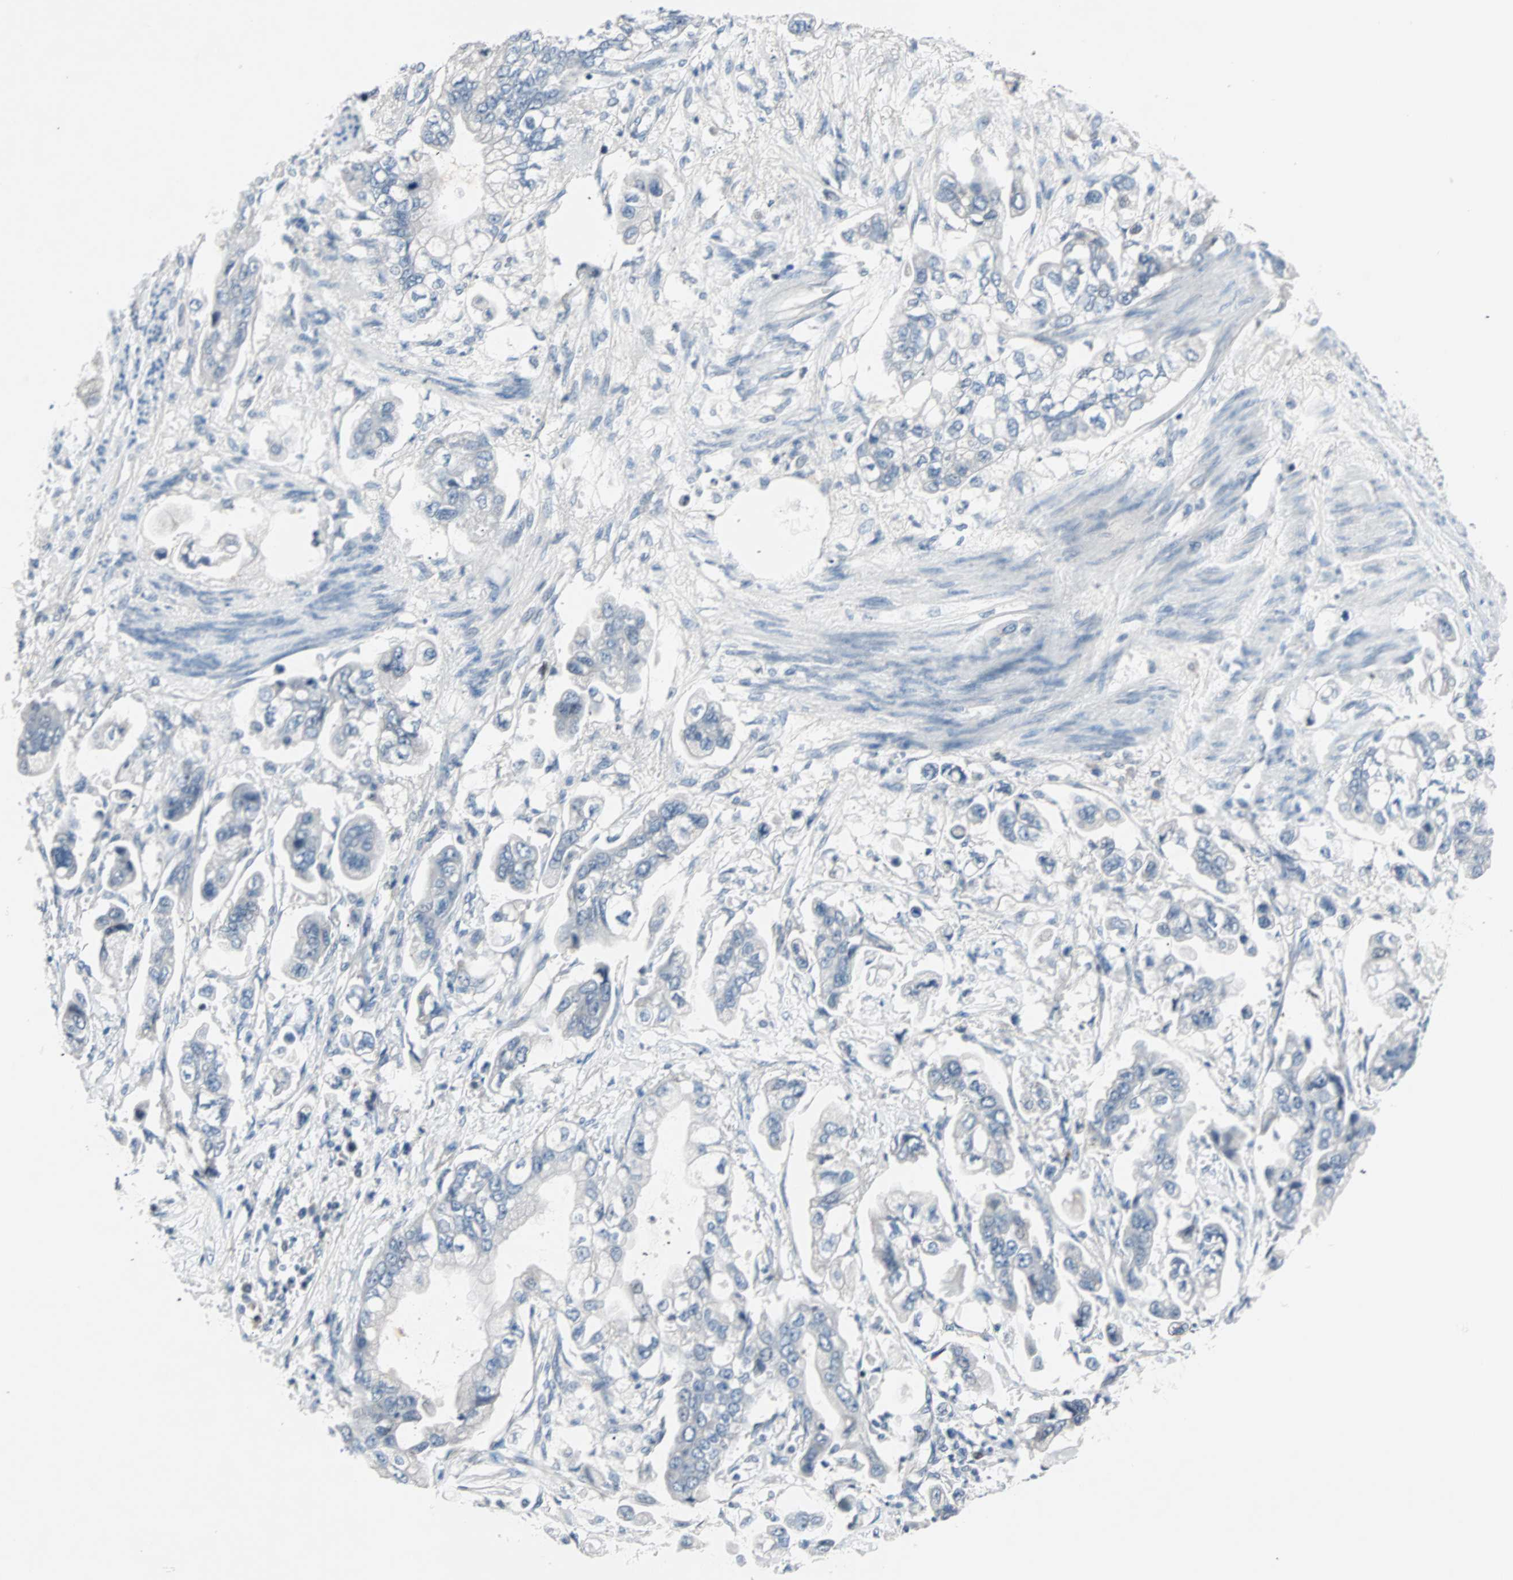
{"staining": {"intensity": "negative", "quantity": "none", "location": "none"}, "tissue": "stomach cancer", "cell_type": "Tumor cells", "image_type": "cancer", "snomed": [{"axis": "morphology", "description": "Adenocarcinoma, NOS"}, {"axis": "topography", "description": "Stomach"}], "caption": "Stomach adenocarcinoma stained for a protein using immunohistochemistry (IHC) reveals no expression tumor cells.", "gene": "CCNE2", "patient": {"sex": "male", "age": 62}}